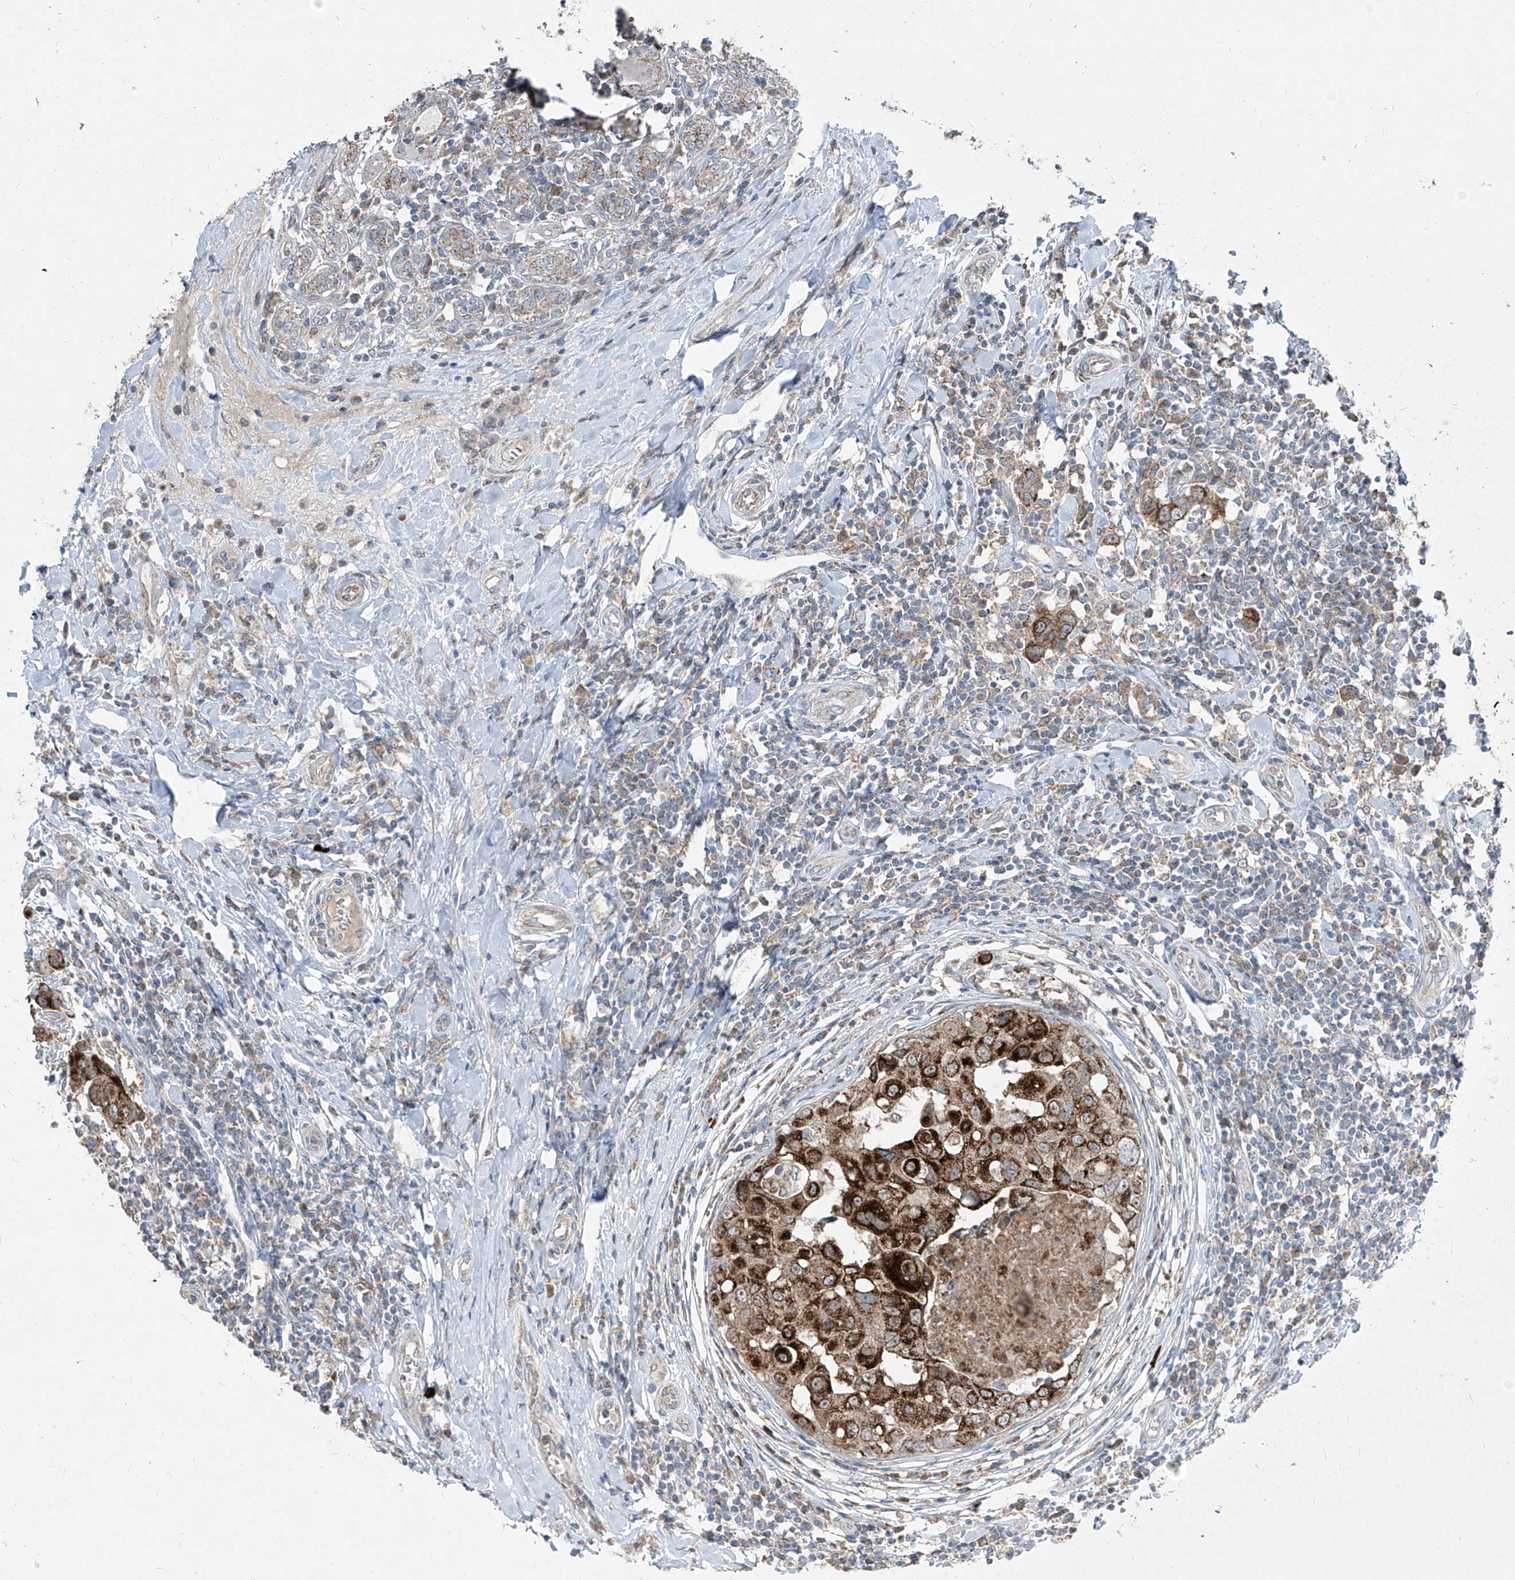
{"staining": {"intensity": "strong", "quantity": ">75%", "location": "cytoplasmic/membranous"}, "tissue": "breast cancer", "cell_type": "Tumor cells", "image_type": "cancer", "snomed": [{"axis": "morphology", "description": "Duct carcinoma"}, {"axis": "topography", "description": "Breast"}], "caption": "This micrograph demonstrates breast cancer (invasive ductal carcinoma) stained with immunohistochemistry to label a protein in brown. The cytoplasmic/membranous of tumor cells show strong positivity for the protein. Nuclei are counter-stained blue.", "gene": "ABCD3", "patient": {"sex": "female", "age": 27}}